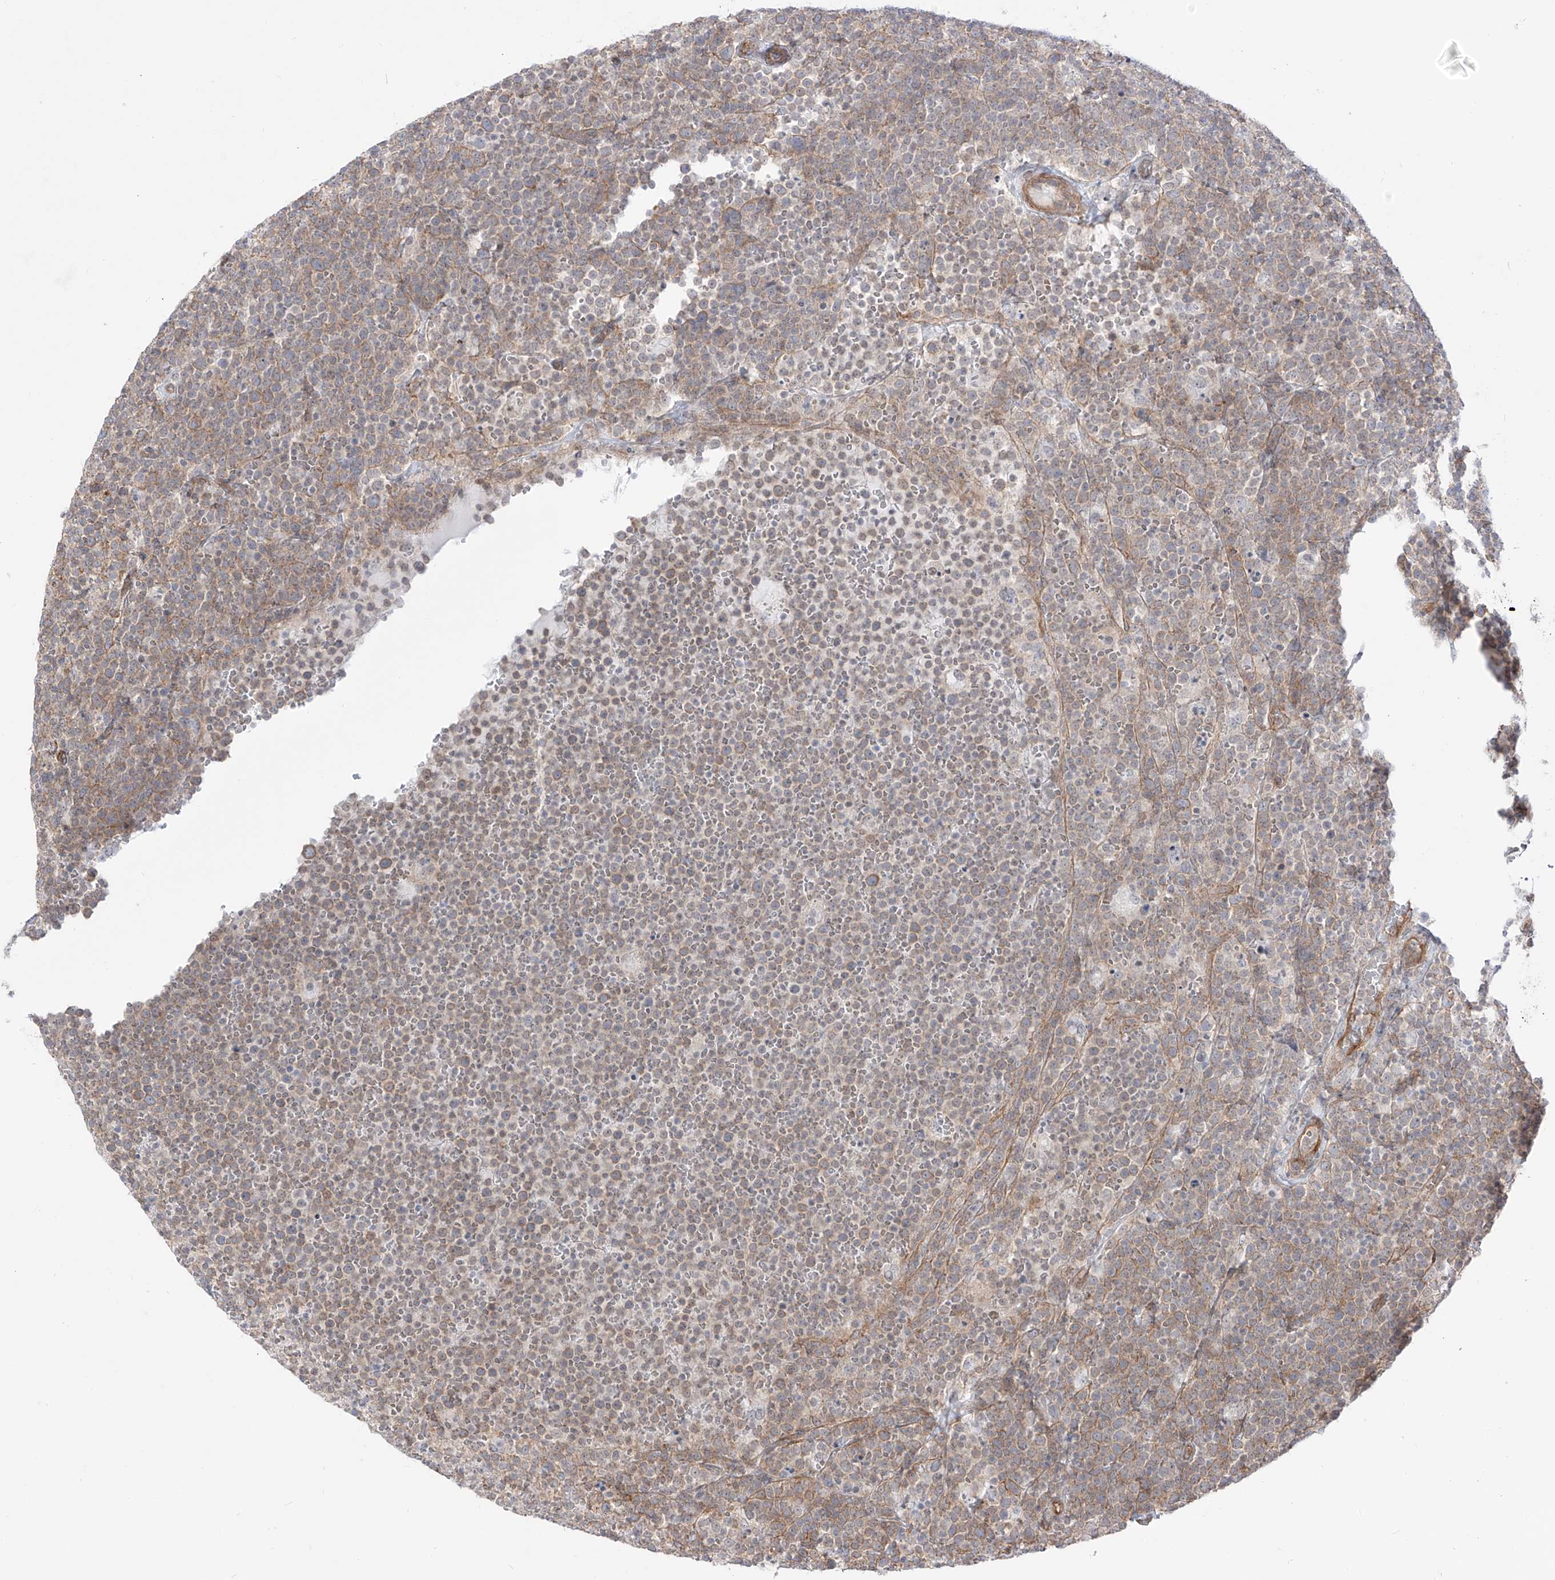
{"staining": {"intensity": "weak", "quantity": "25%-75%", "location": "cytoplasmic/membranous"}, "tissue": "lymphoma", "cell_type": "Tumor cells", "image_type": "cancer", "snomed": [{"axis": "morphology", "description": "Malignant lymphoma, non-Hodgkin's type, High grade"}, {"axis": "topography", "description": "Lymph node"}], "caption": "High-magnification brightfield microscopy of high-grade malignant lymphoma, non-Hodgkin's type stained with DAB (brown) and counterstained with hematoxylin (blue). tumor cells exhibit weak cytoplasmic/membranous expression is appreciated in approximately25%-75% of cells. Nuclei are stained in blue.", "gene": "ZNF180", "patient": {"sex": "male", "age": 61}}